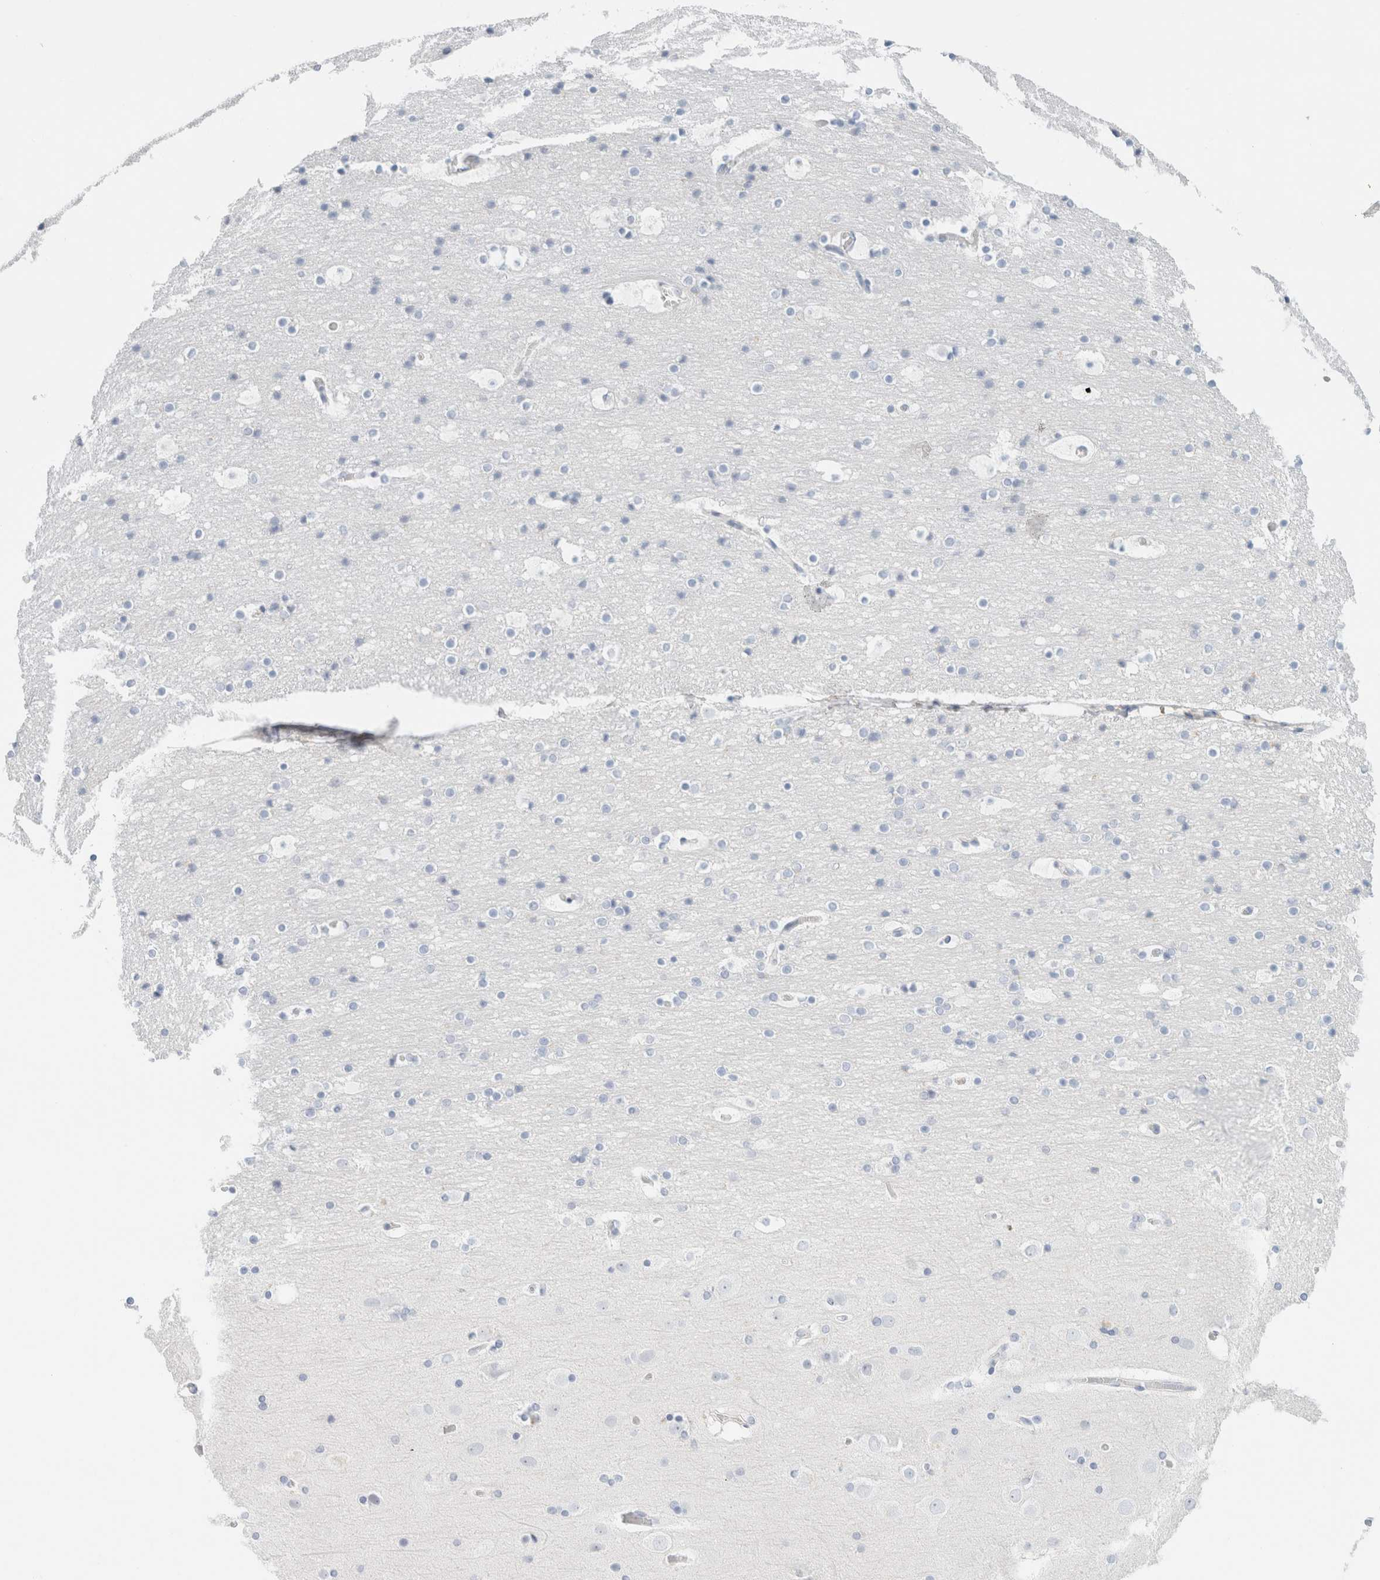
{"staining": {"intensity": "negative", "quantity": "none", "location": "none"}, "tissue": "cerebral cortex", "cell_type": "Endothelial cells", "image_type": "normal", "snomed": [{"axis": "morphology", "description": "Normal tissue, NOS"}, {"axis": "topography", "description": "Cerebral cortex"}], "caption": "Human cerebral cortex stained for a protein using immunohistochemistry displays no staining in endothelial cells.", "gene": "CPQ", "patient": {"sex": "male", "age": 57}}